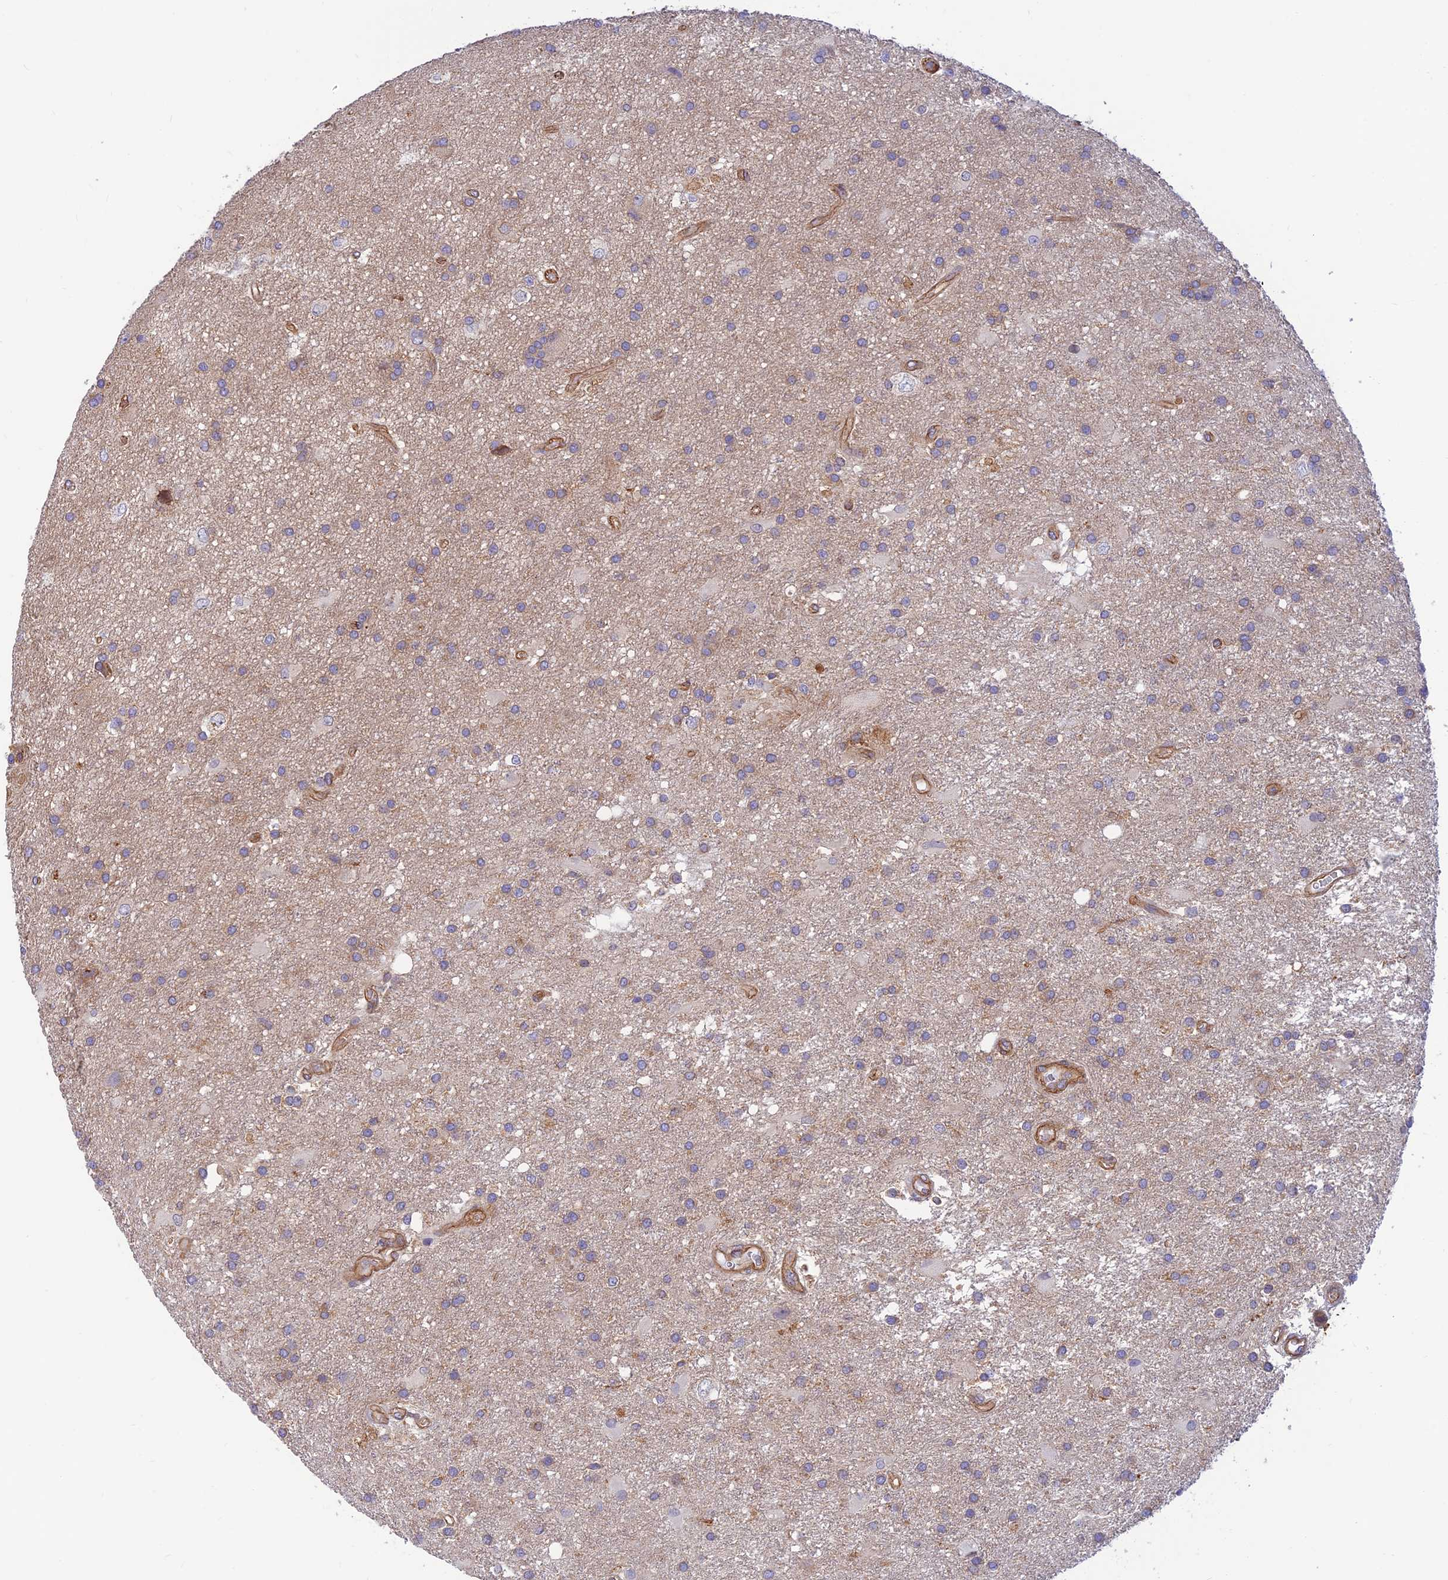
{"staining": {"intensity": "weak", "quantity": "<25%", "location": "cytoplasmic/membranous"}, "tissue": "glioma", "cell_type": "Tumor cells", "image_type": "cancer", "snomed": [{"axis": "morphology", "description": "Glioma, malignant, Low grade"}, {"axis": "topography", "description": "Brain"}], "caption": "Tumor cells show no significant positivity in glioma.", "gene": "PPP1R12C", "patient": {"sex": "male", "age": 66}}